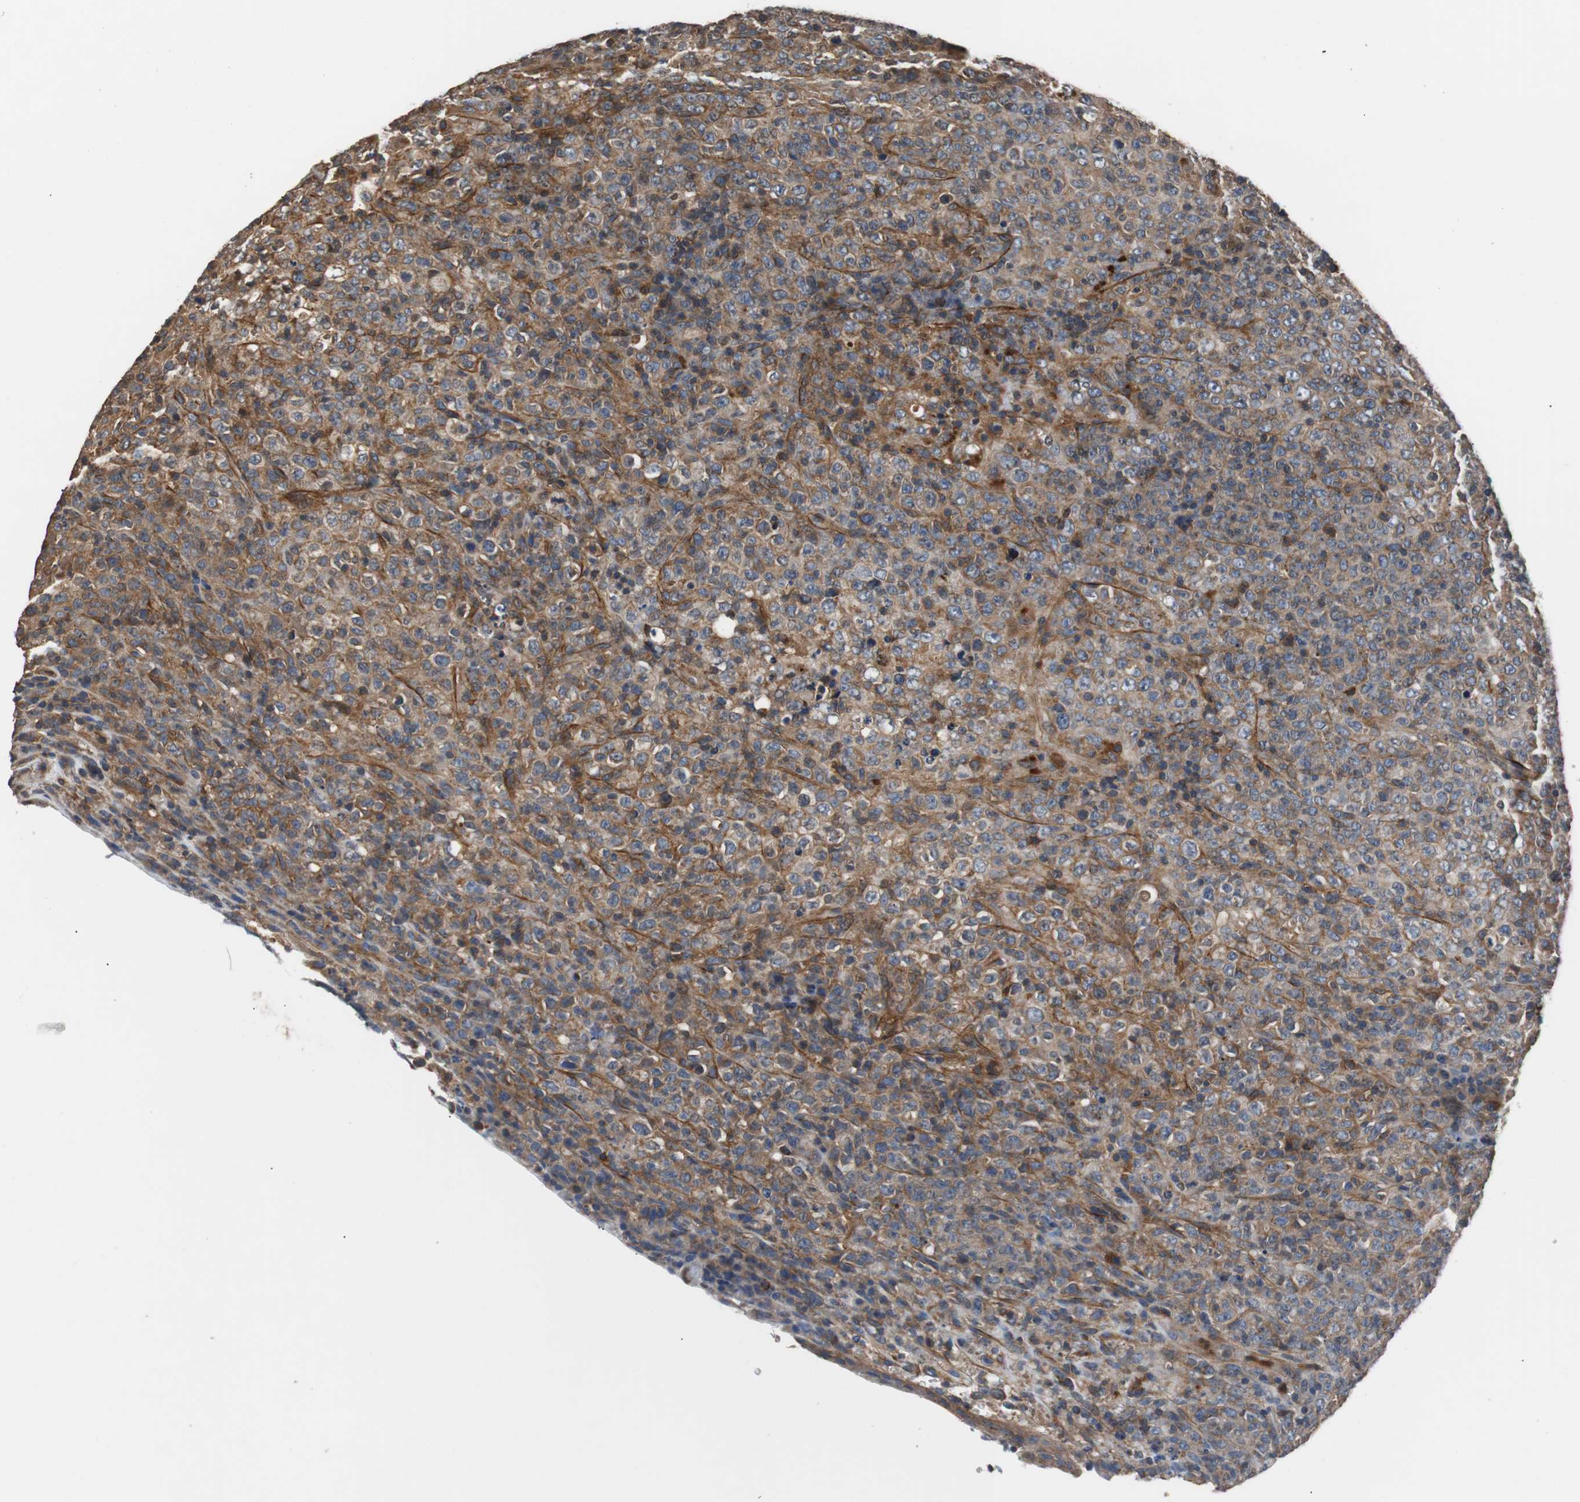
{"staining": {"intensity": "moderate", "quantity": ">75%", "location": "cytoplasmic/membranous"}, "tissue": "lymphoma", "cell_type": "Tumor cells", "image_type": "cancer", "snomed": [{"axis": "morphology", "description": "Malignant lymphoma, non-Hodgkin's type, High grade"}, {"axis": "topography", "description": "Tonsil"}], "caption": "Immunohistochemistry (DAB (3,3'-diaminobenzidine)) staining of lymphoma shows moderate cytoplasmic/membranous protein staining in approximately >75% of tumor cells.", "gene": "PITRM1", "patient": {"sex": "female", "age": 36}}